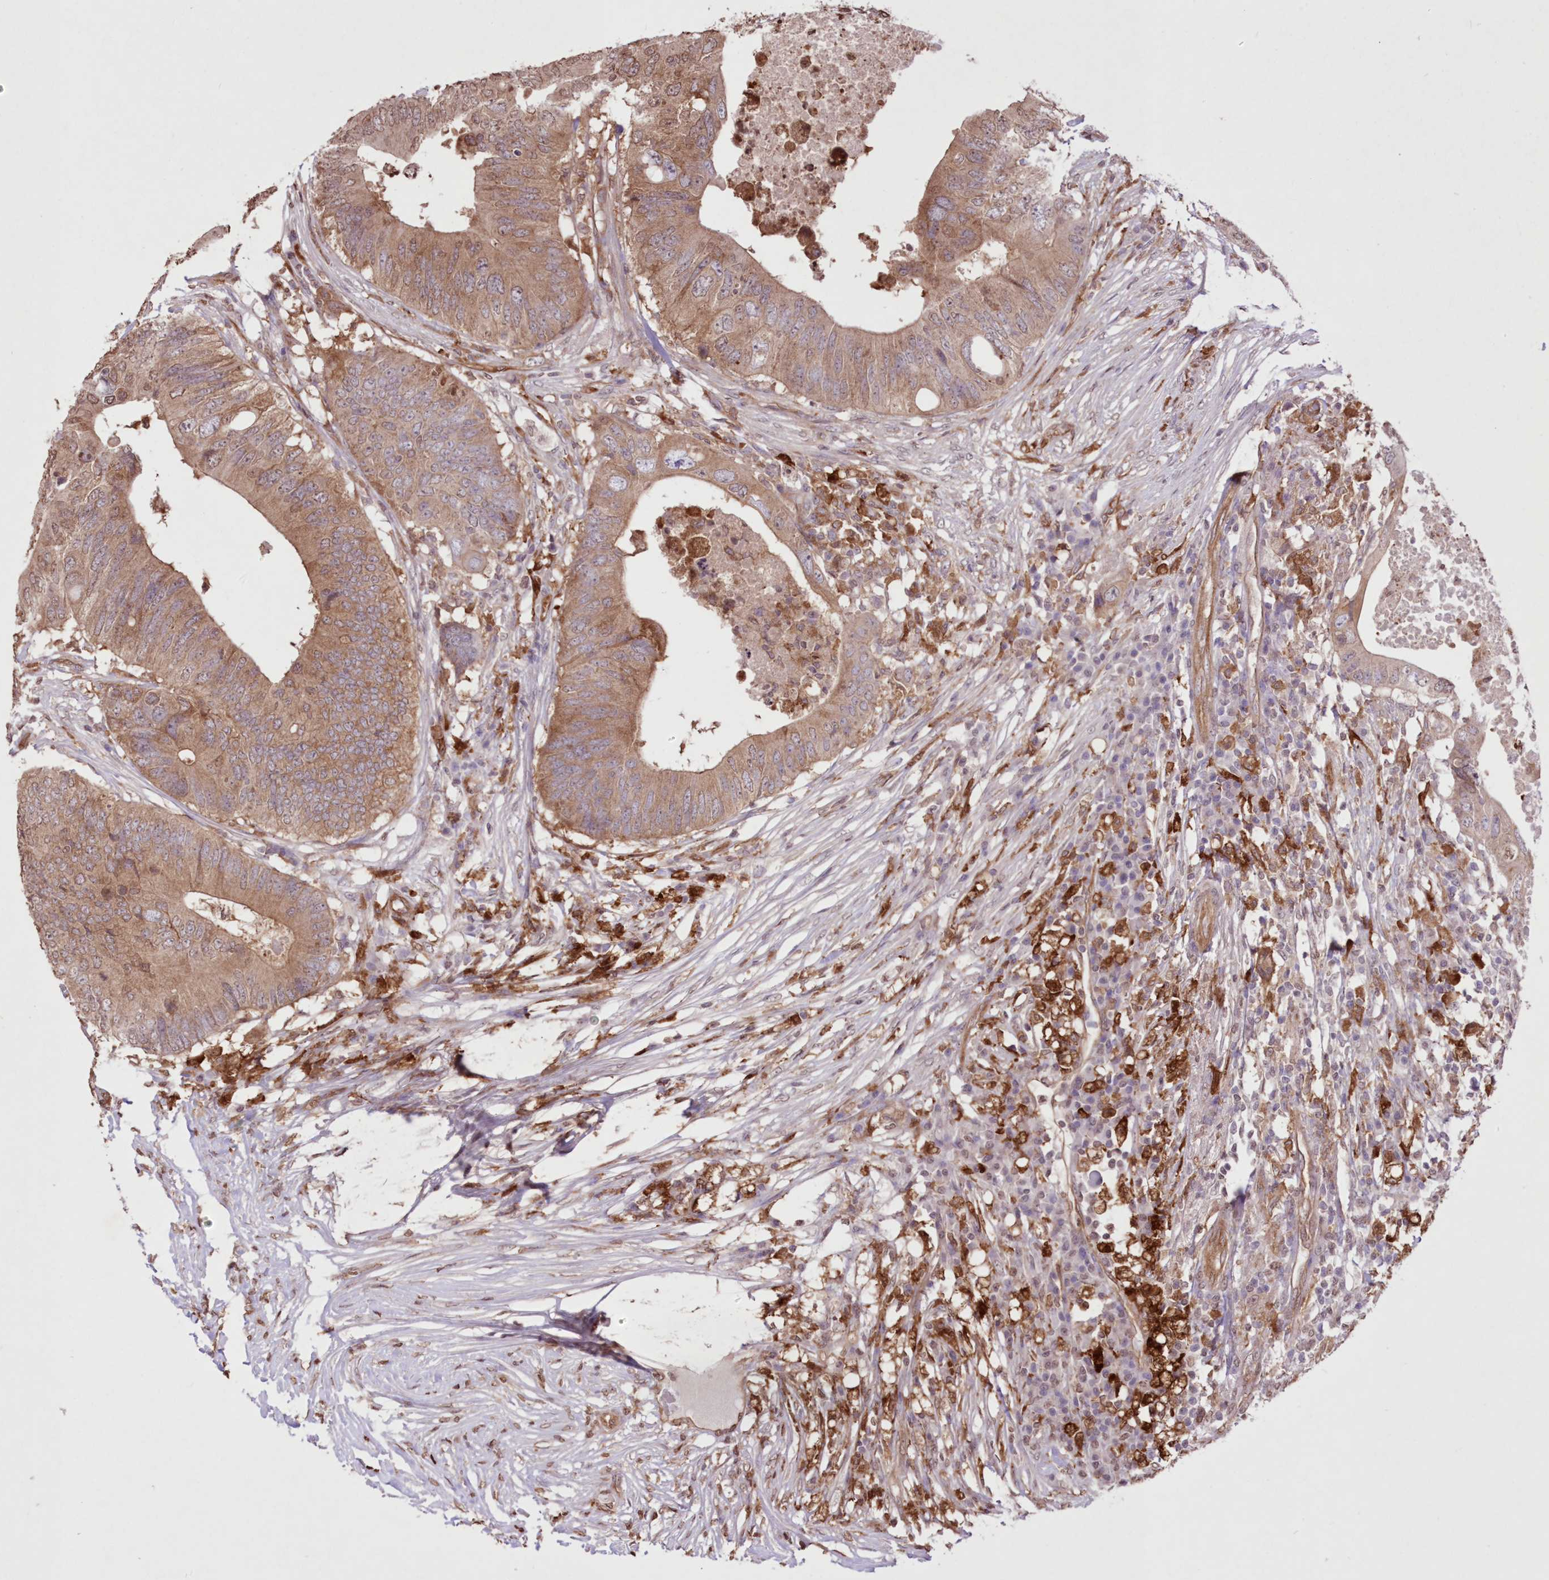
{"staining": {"intensity": "moderate", "quantity": ">75%", "location": "cytoplasmic/membranous,nuclear"}, "tissue": "colorectal cancer", "cell_type": "Tumor cells", "image_type": "cancer", "snomed": [{"axis": "morphology", "description": "Adenocarcinoma, NOS"}, {"axis": "topography", "description": "Colon"}], "caption": "This image displays immunohistochemistry (IHC) staining of human colorectal cancer, with medium moderate cytoplasmic/membranous and nuclear expression in about >75% of tumor cells.", "gene": "FCHO2", "patient": {"sex": "male", "age": 71}}